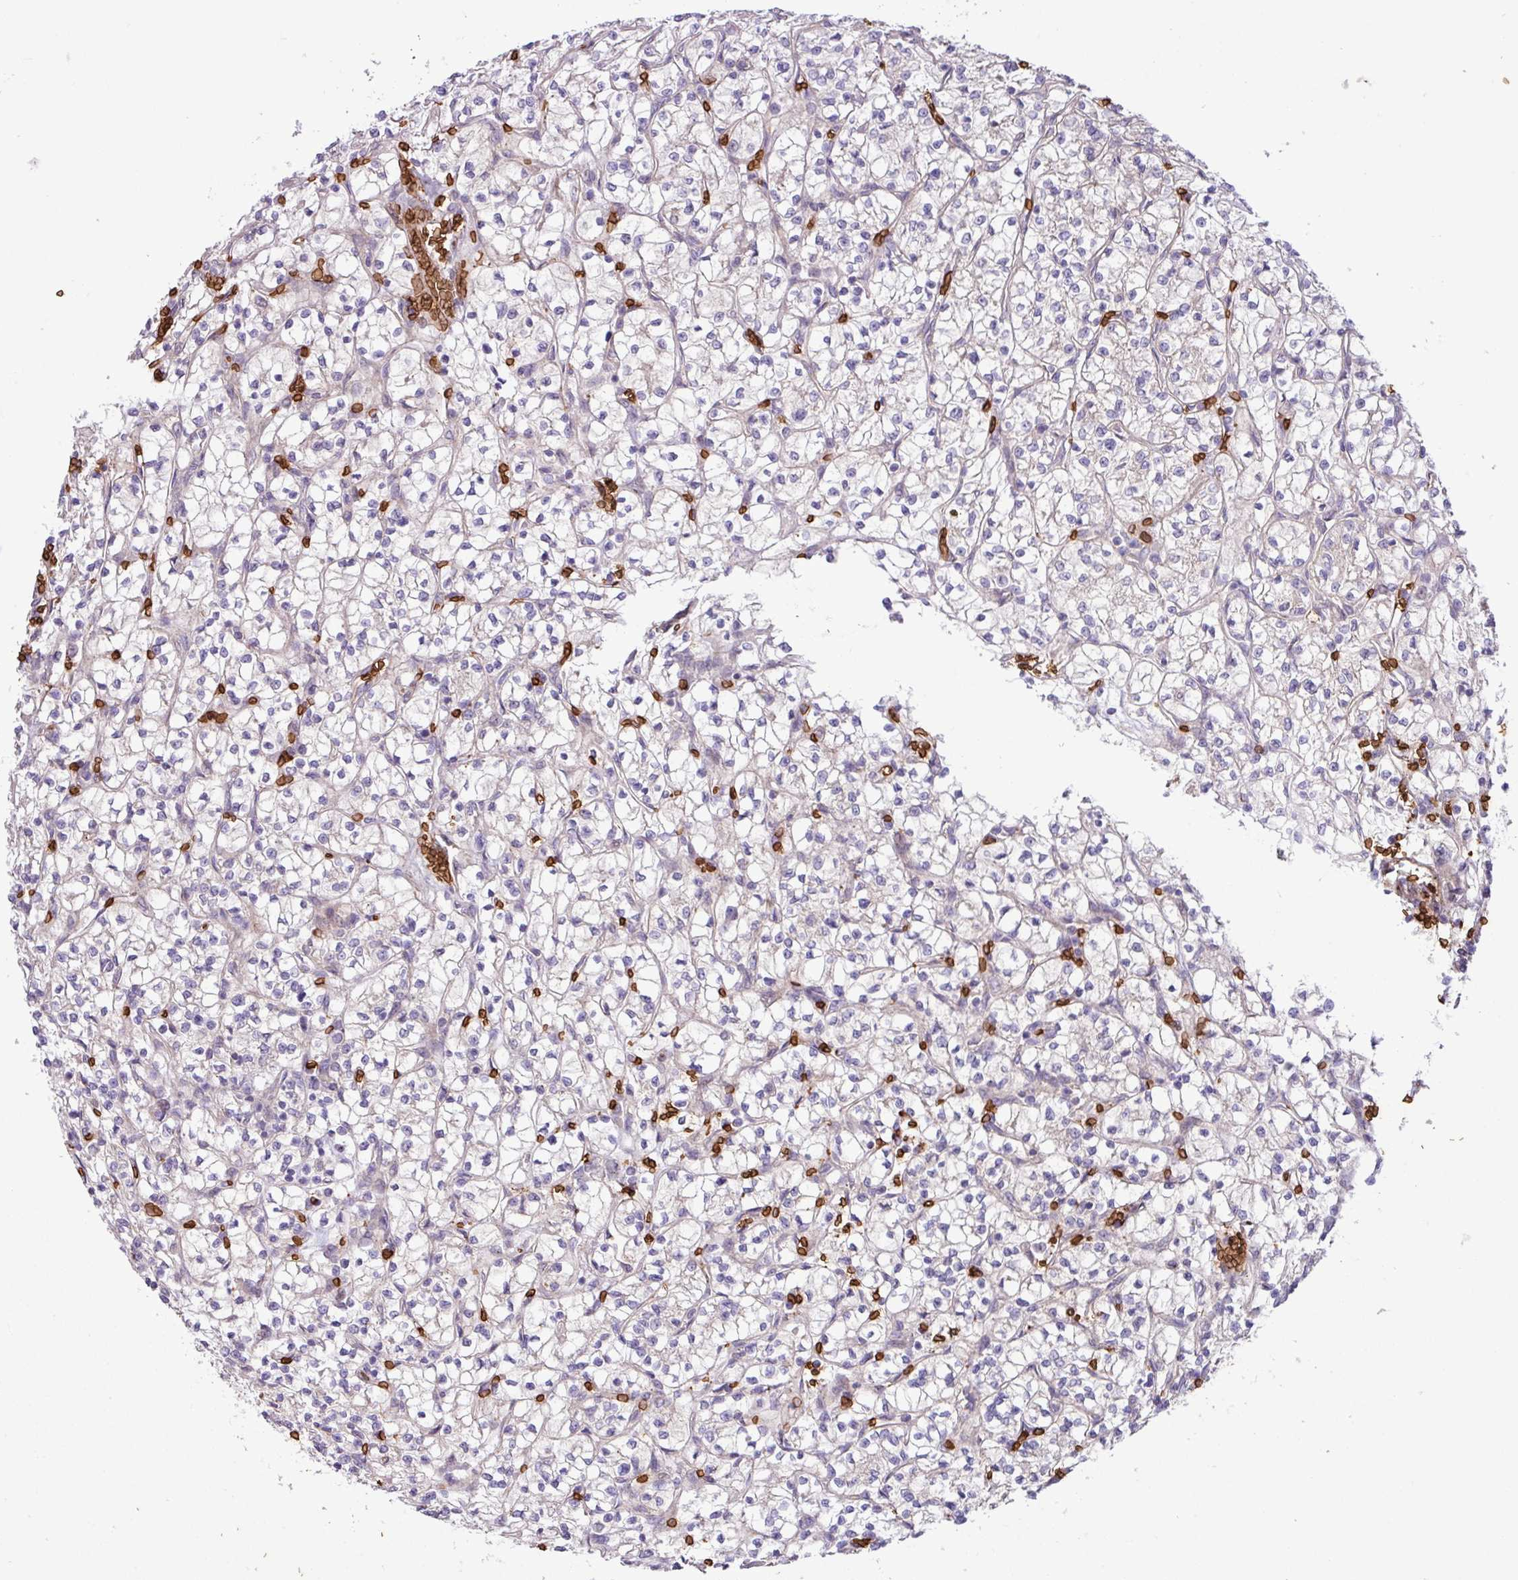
{"staining": {"intensity": "negative", "quantity": "none", "location": "none"}, "tissue": "renal cancer", "cell_type": "Tumor cells", "image_type": "cancer", "snomed": [{"axis": "morphology", "description": "Adenocarcinoma, NOS"}, {"axis": "topography", "description": "Kidney"}], "caption": "IHC of human renal cancer demonstrates no staining in tumor cells.", "gene": "RAD21L1", "patient": {"sex": "female", "age": 64}}